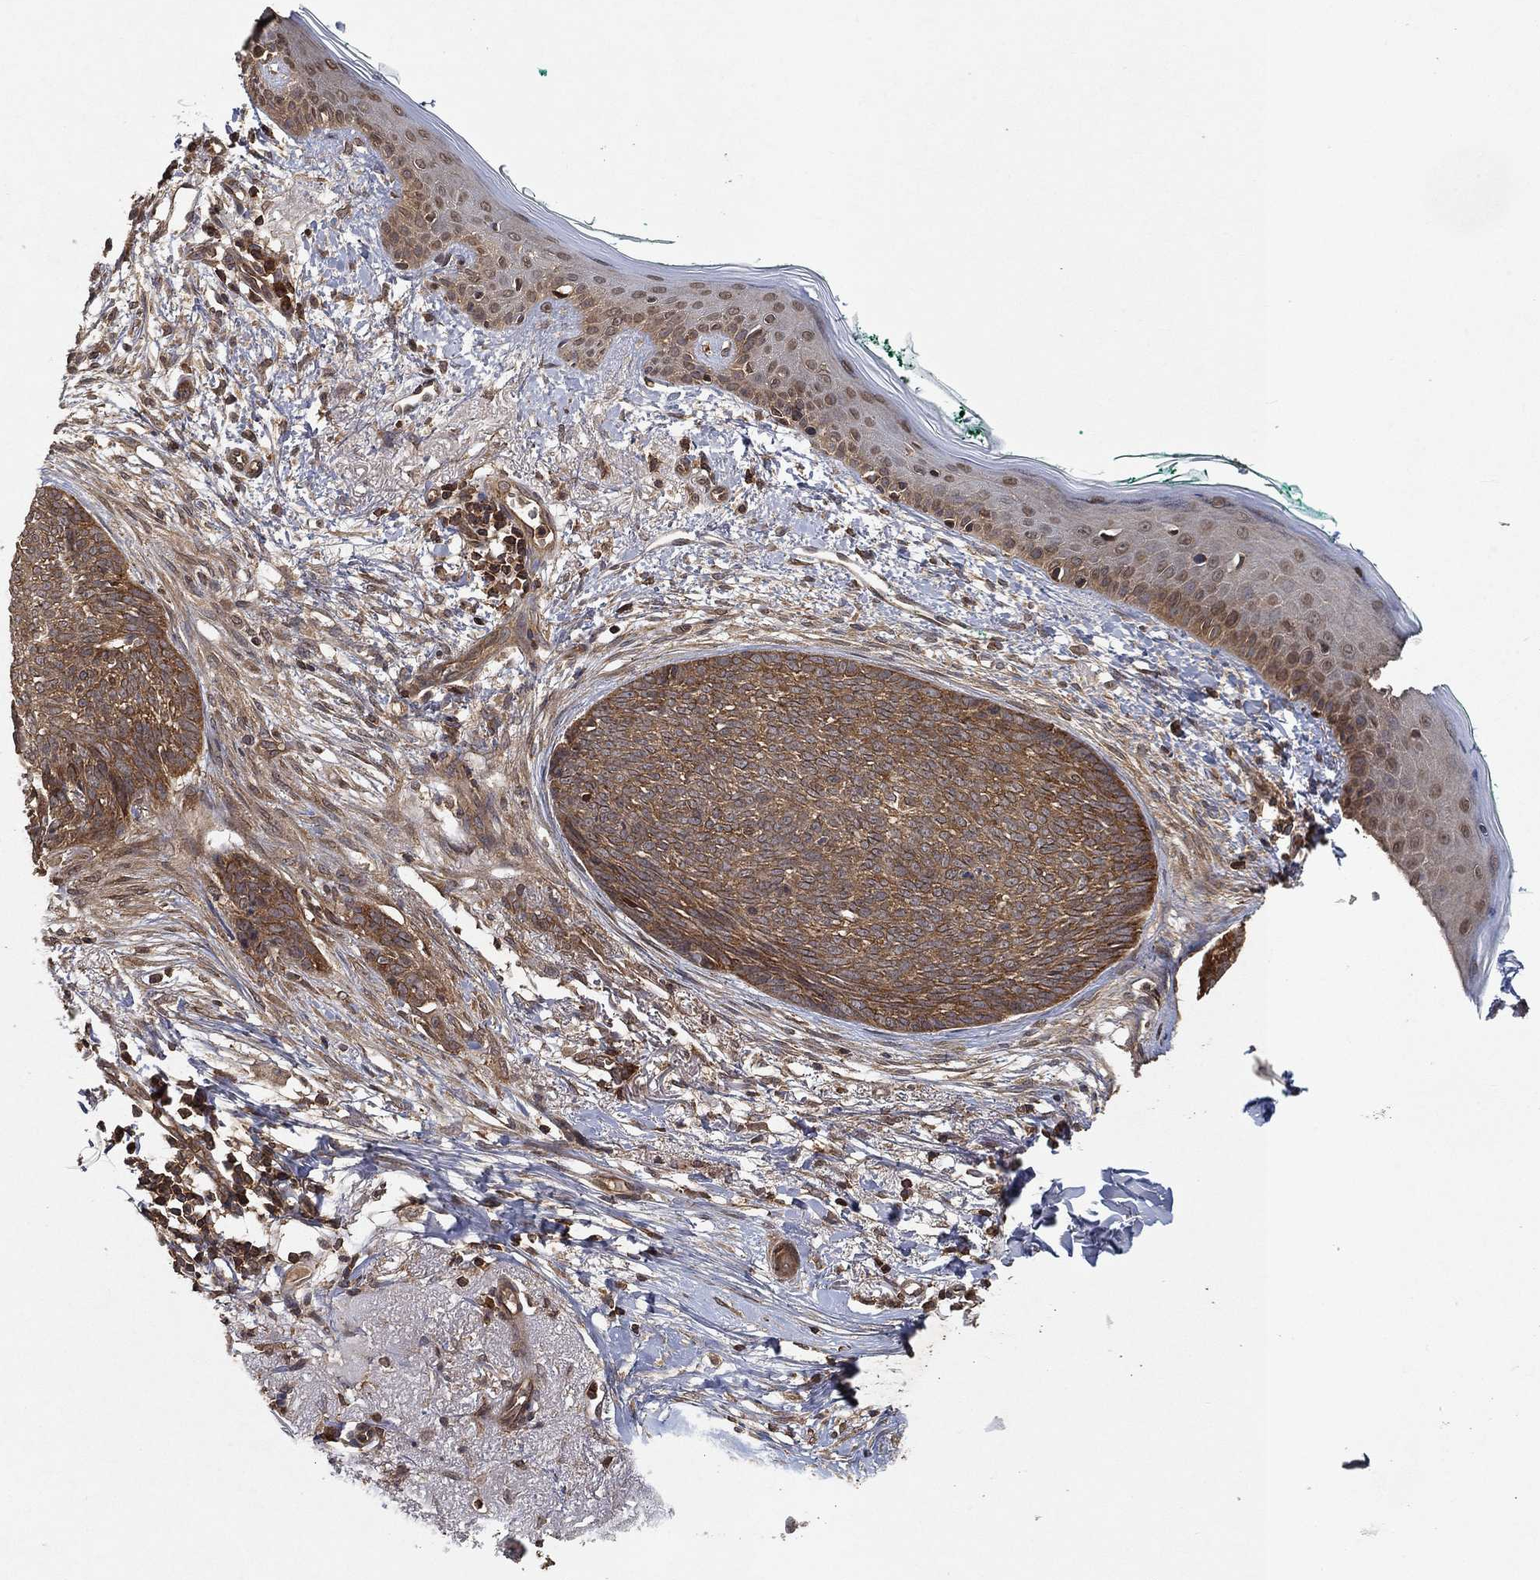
{"staining": {"intensity": "moderate", "quantity": ">75%", "location": "cytoplasmic/membranous"}, "tissue": "skin cancer", "cell_type": "Tumor cells", "image_type": "cancer", "snomed": [{"axis": "morphology", "description": "Normal tissue, NOS"}, {"axis": "morphology", "description": "Basal cell carcinoma"}, {"axis": "topography", "description": "Skin"}], "caption": "Immunohistochemical staining of skin basal cell carcinoma reveals medium levels of moderate cytoplasmic/membranous protein staining in about >75% of tumor cells.", "gene": "UBA5", "patient": {"sex": "male", "age": 84}}